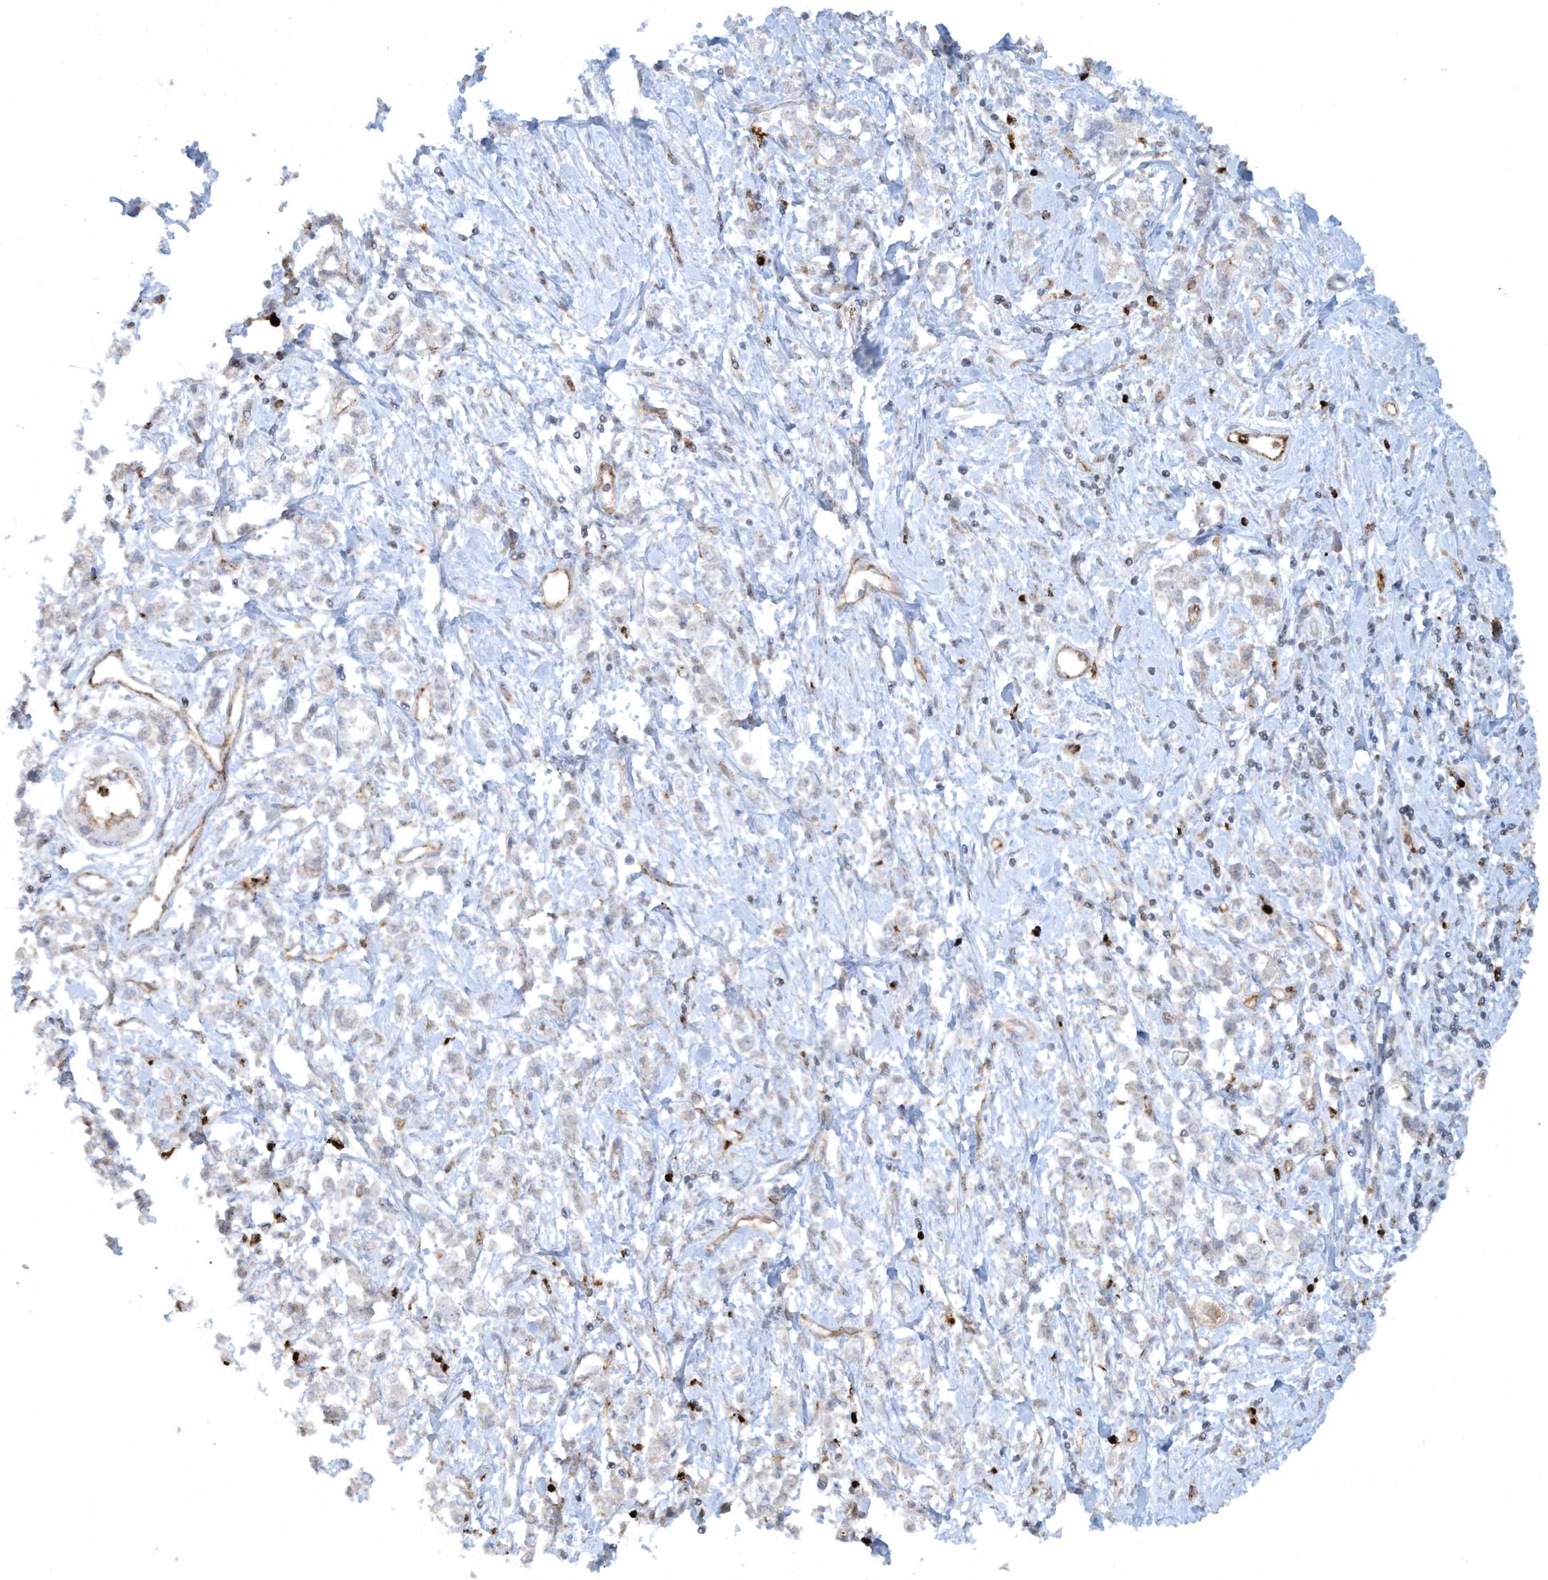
{"staining": {"intensity": "negative", "quantity": "none", "location": "none"}, "tissue": "stomach cancer", "cell_type": "Tumor cells", "image_type": "cancer", "snomed": [{"axis": "morphology", "description": "Adenocarcinoma, NOS"}, {"axis": "topography", "description": "Stomach"}], "caption": "There is no significant expression in tumor cells of stomach cancer (adenocarcinoma). (Brightfield microscopy of DAB immunohistochemistry (IHC) at high magnification).", "gene": "CHRNA4", "patient": {"sex": "female", "age": 76}}